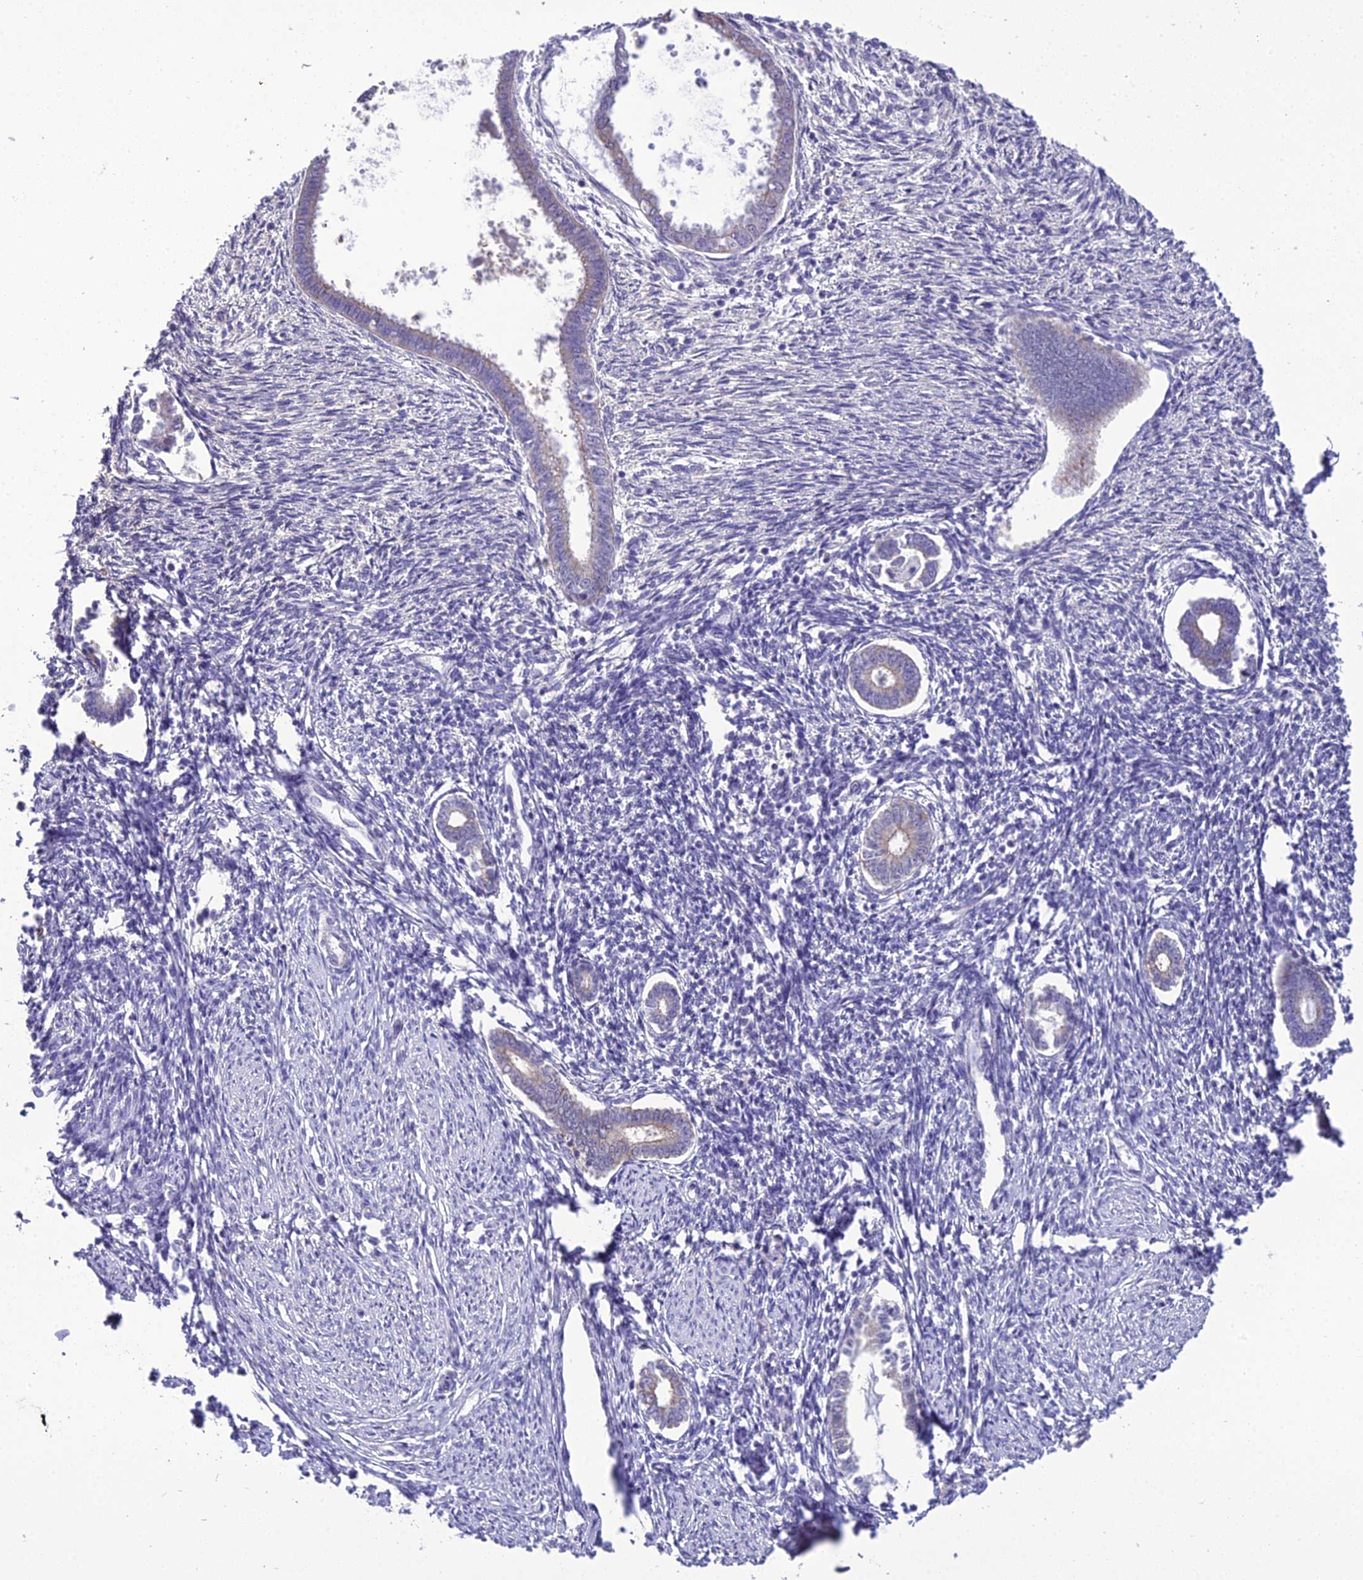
{"staining": {"intensity": "negative", "quantity": "none", "location": "none"}, "tissue": "endometrium", "cell_type": "Cells in endometrial stroma", "image_type": "normal", "snomed": [{"axis": "morphology", "description": "Normal tissue, NOS"}, {"axis": "topography", "description": "Endometrium"}], "caption": "DAB (3,3'-diaminobenzidine) immunohistochemical staining of benign endometrium shows no significant staining in cells in endometrial stroma. (Brightfield microscopy of DAB IHC at high magnification).", "gene": "SCRT1", "patient": {"sex": "female", "age": 56}}